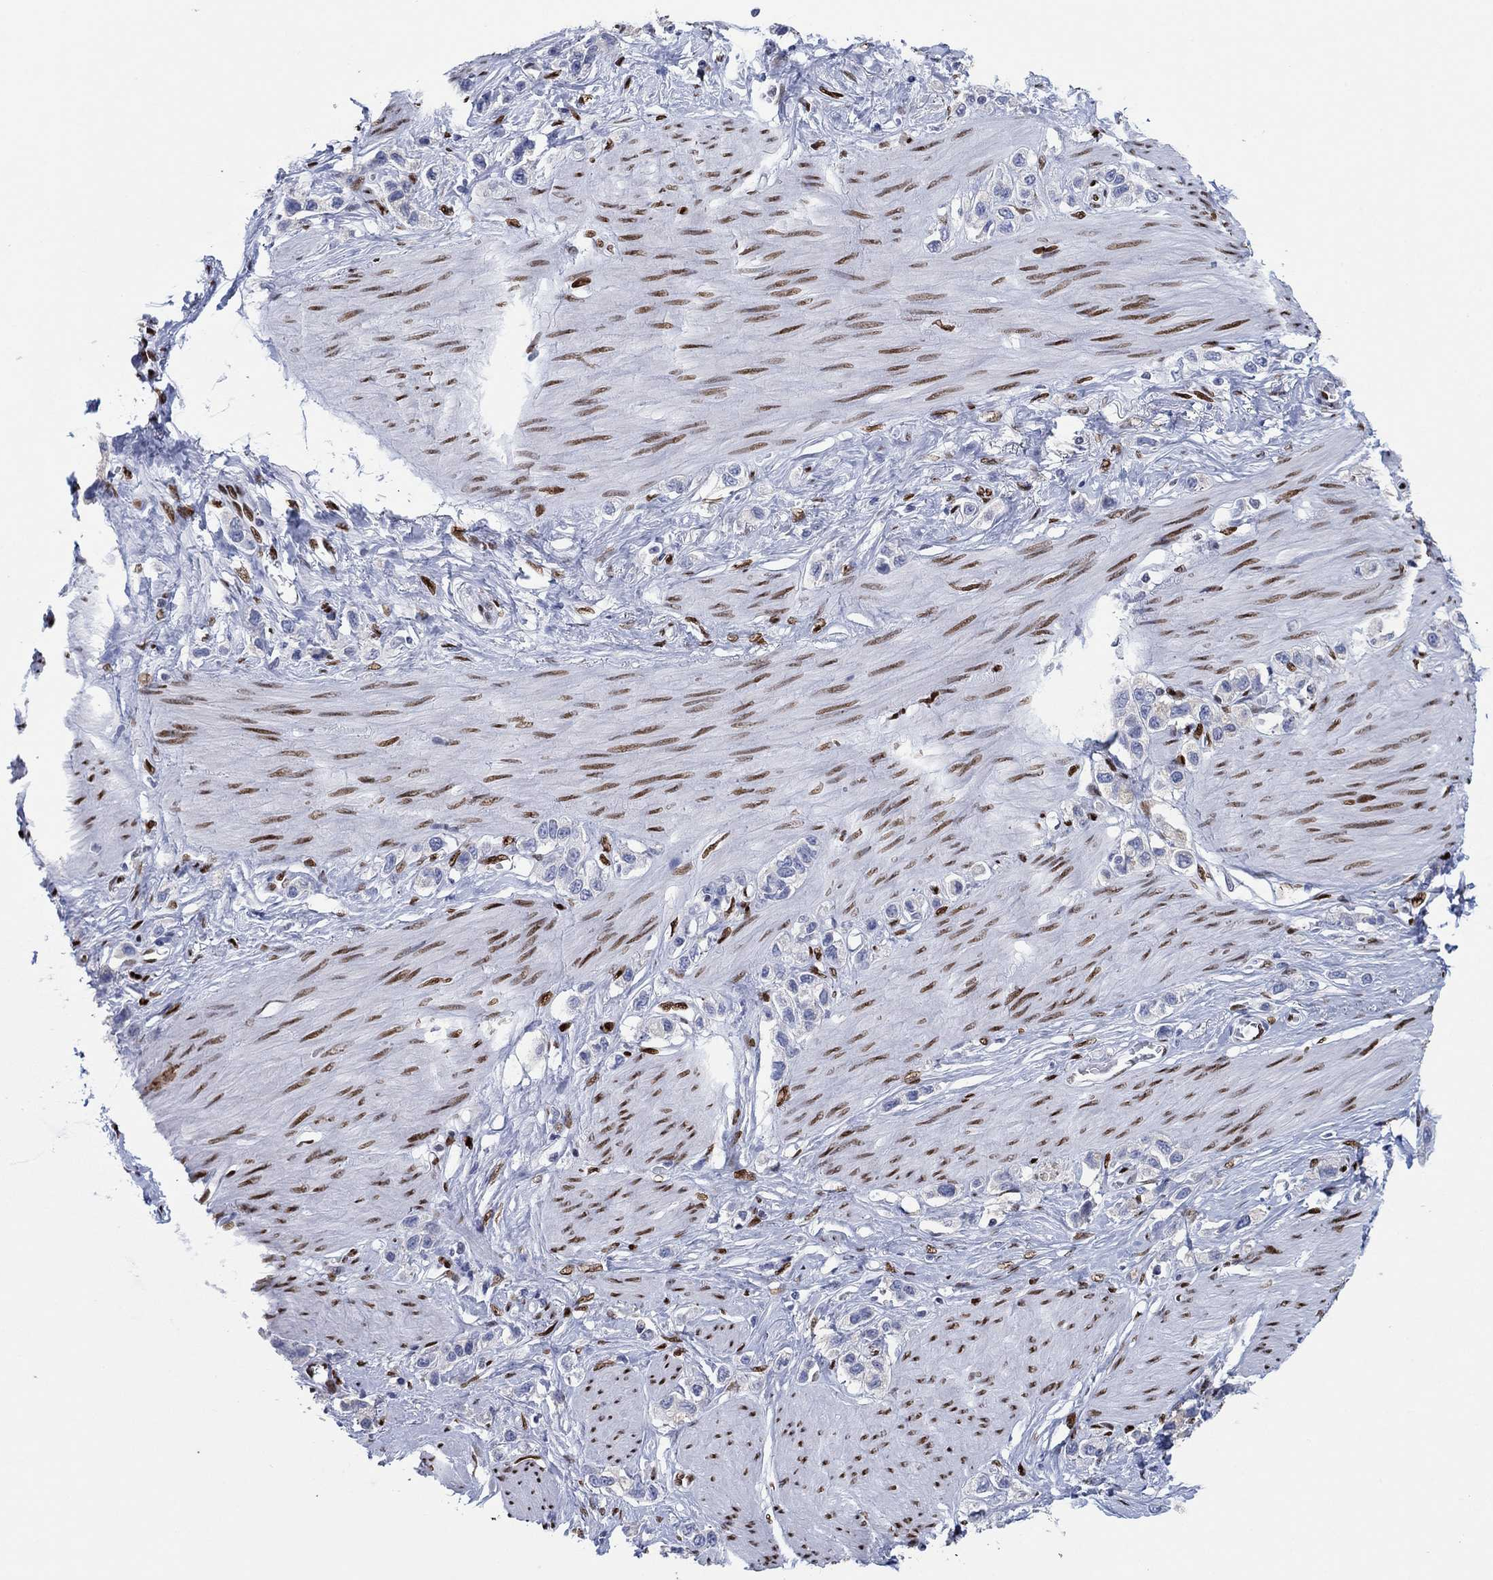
{"staining": {"intensity": "negative", "quantity": "none", "location": "none"}, "tissue": "stomach cancer", "cell_type": "Tumor cells", "image_type": "cancer", "snomed": [{"axis": "morphology", "description": "Normal tissue, NOS"}, {"axis": "morphology", "description": "Adenocarcinoma, NOS"}, {"axis": "morphology", "description": "Adenocarcinoma, High grade"}, {"axis": "topography", "description": "Stomach, upper"}, {"axis": "topography", "description": "Stomach"}], "caption": "Histopathology image shows no protein positivity in tumor cells of stomach adenocarcinoma (high-grade) tissue.", "gene": "ZEB1", "patient": {"sex": "female", "age": 65}}